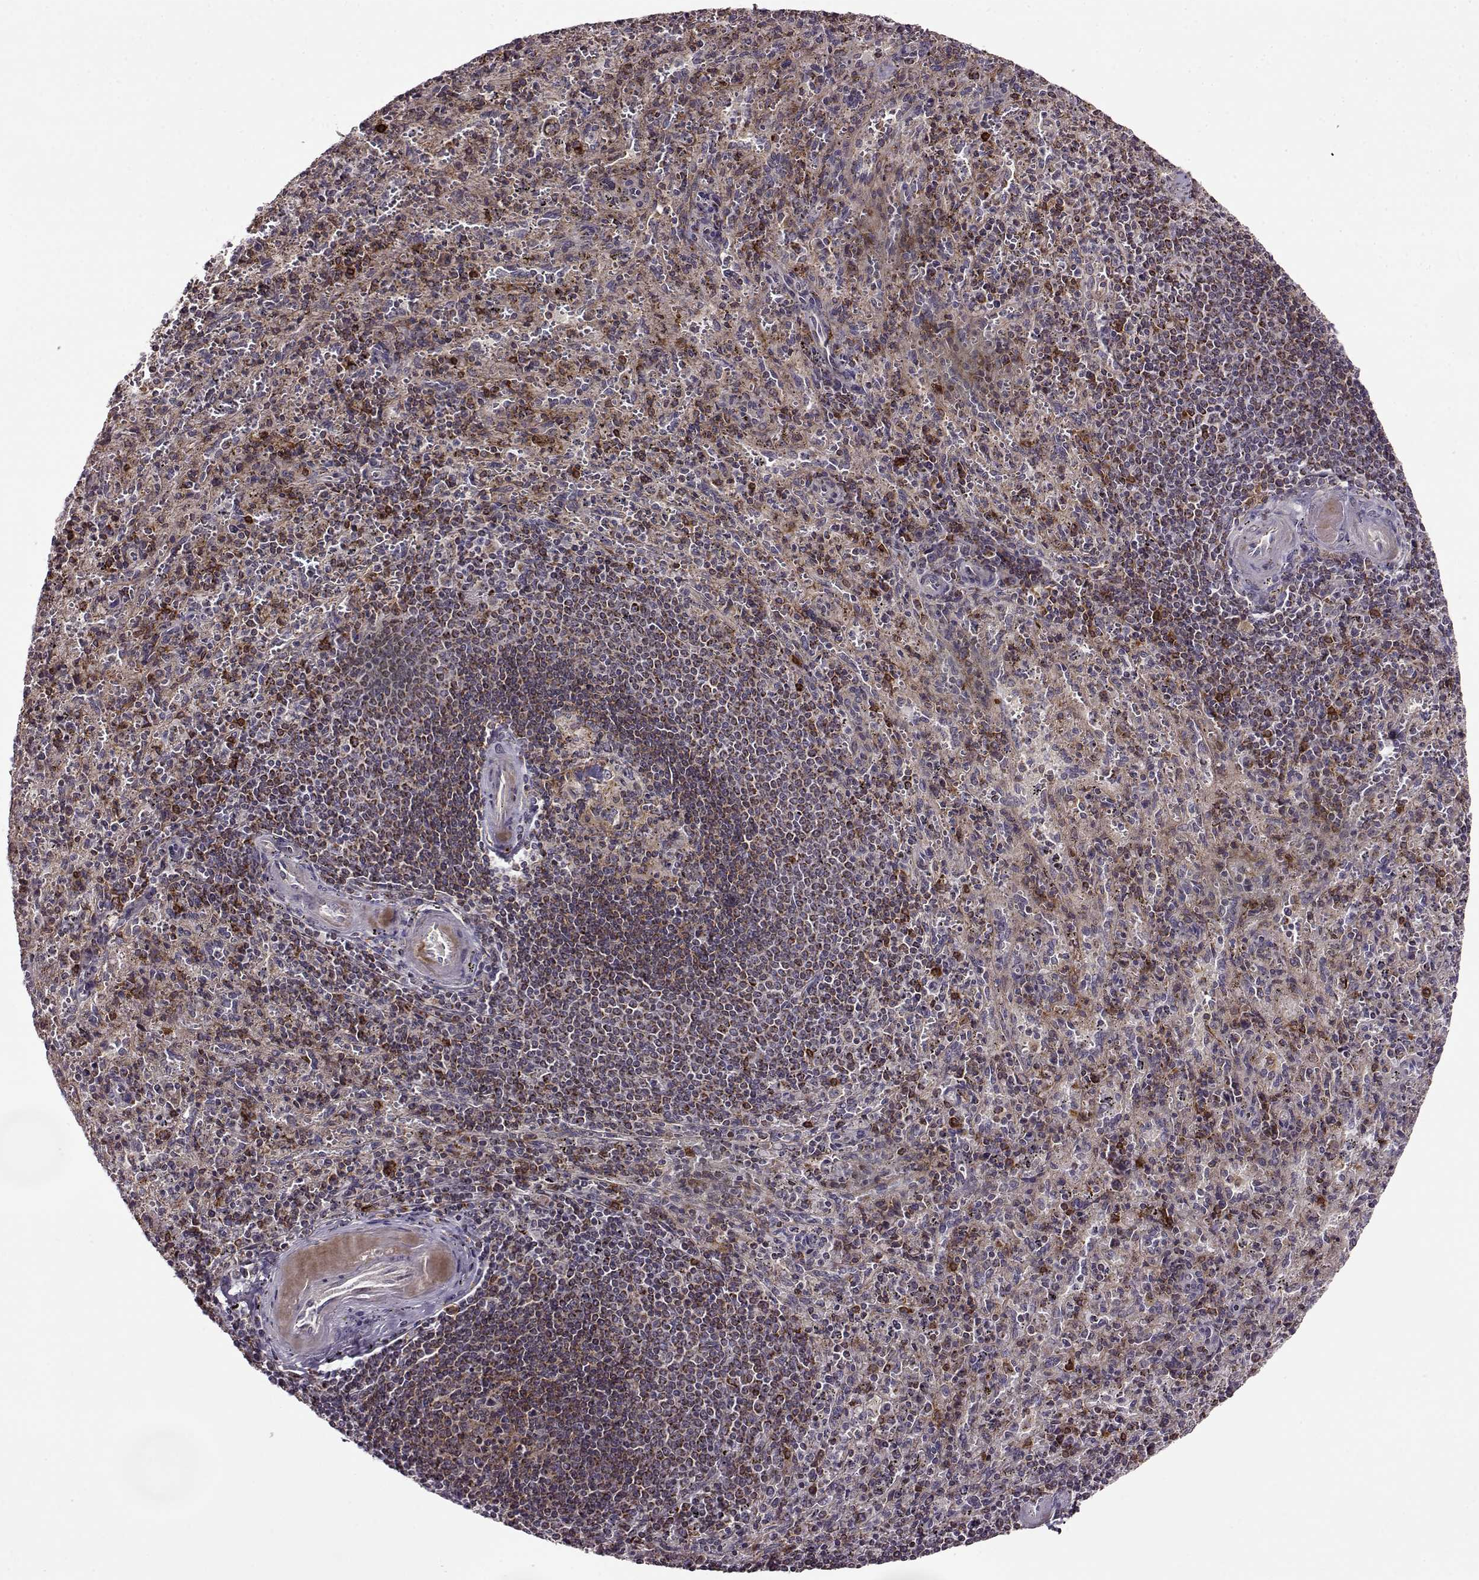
{"staining": {"intensity": "strong", "quantity": "<25%", "location": "cytoplasmic/membranous"}, "tissue": "spleen", "cell_type": "Cells in red pulp", "image_type": "normal", "snomed": [{"axis": "morphology", "description": "Normal tissue, NOS"}, {"axis": "topography", "description": "Spleen"}], "caption": "High-magnification brightfield microscopy of unremarkable spleen stained with DAB (3,3'-diaminobenzidine) (brown) and counterstained with hematoxylin (blue). cells in red pulp exhibit strong cytoplasmic/membranous expression is present in about<25% of cells. The staining was performed using DAB, with brown indicating positive protein expression. Nuclei are stained blue with hematoxylin.", "gene": "MTSS1", "patient": {"sex": "male", "age": 57}}